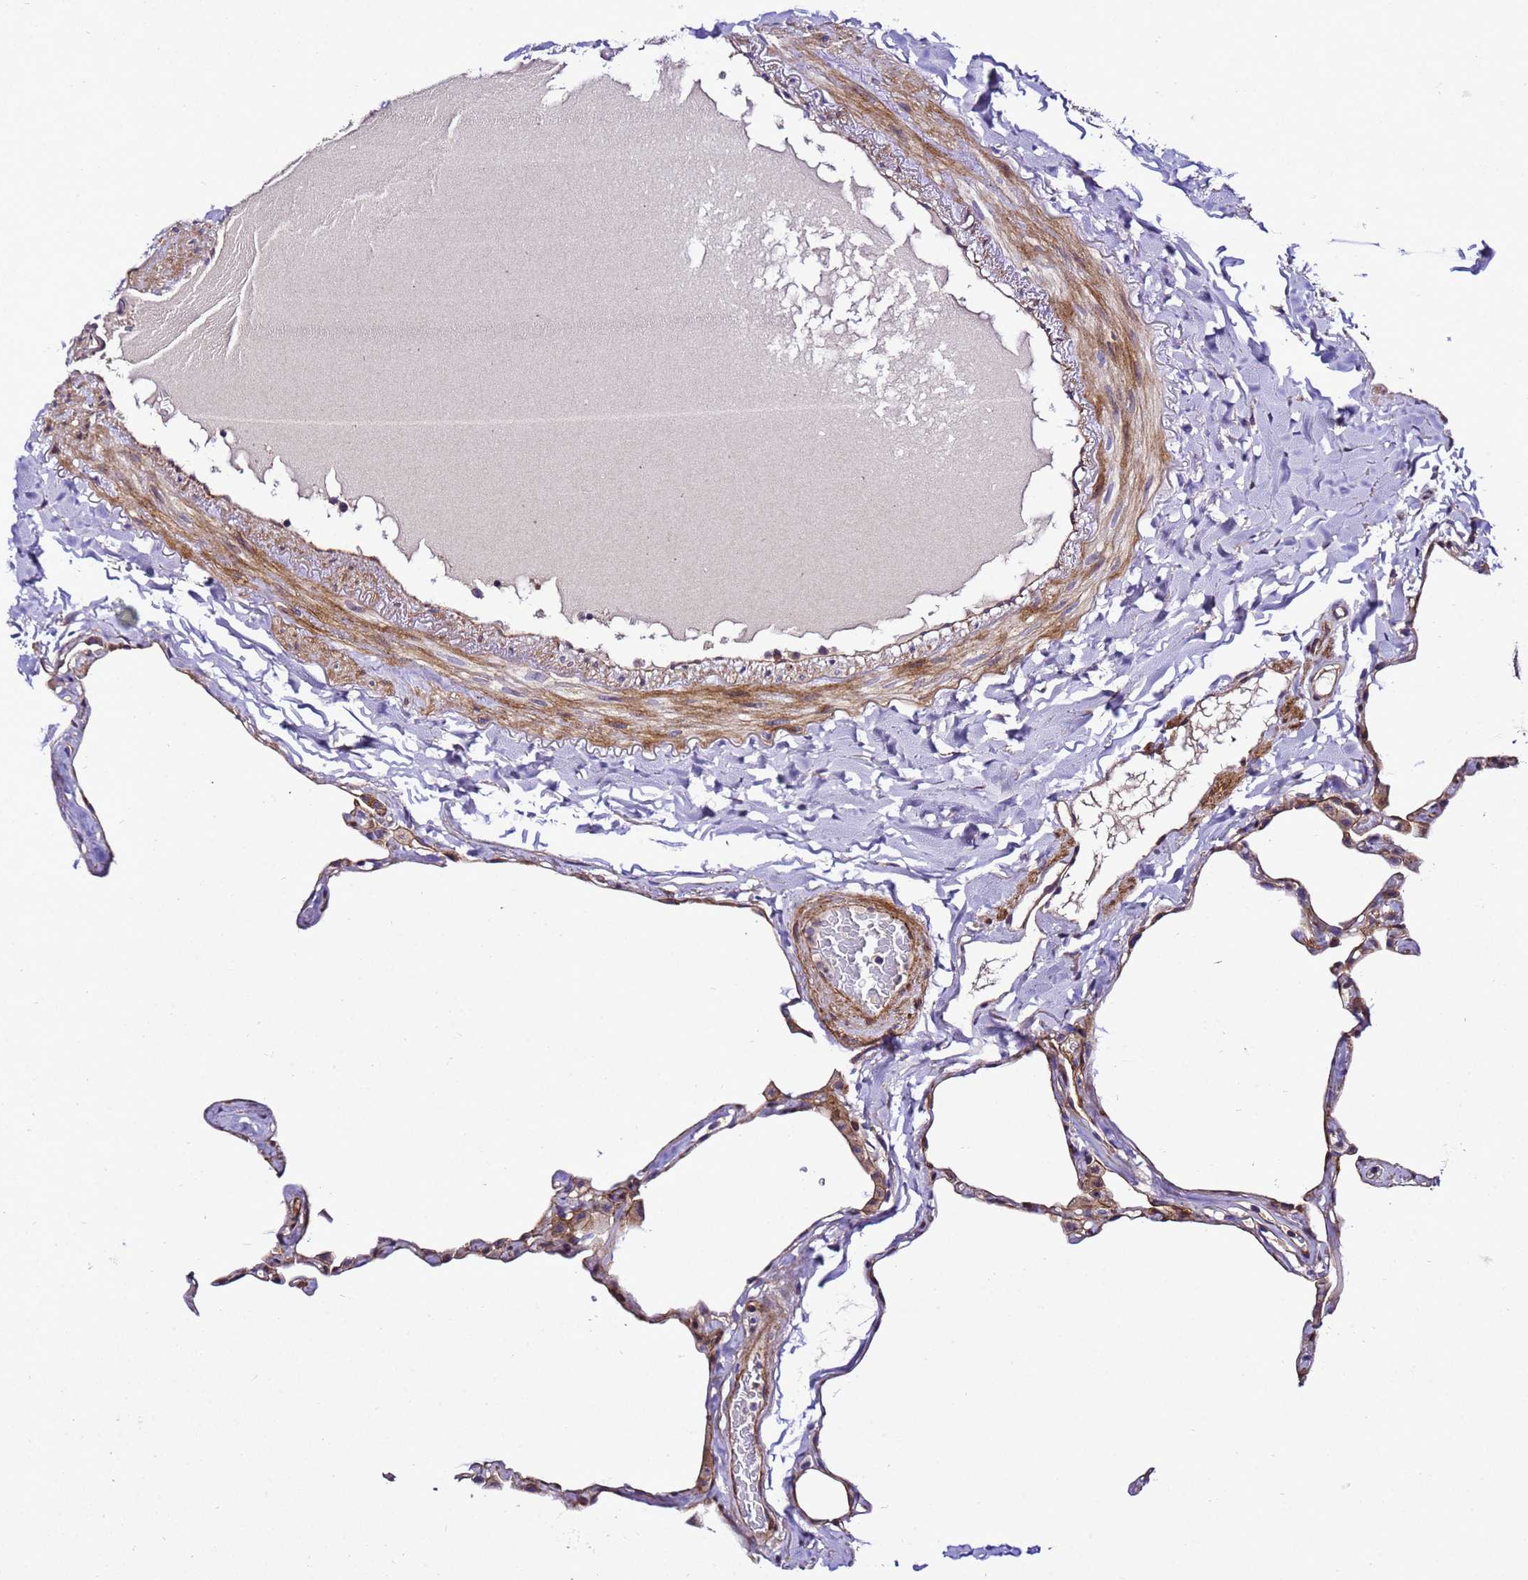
{"staining": {"intensity": "weak", "quantity": "25%-75%", "location": "cytoplasmic/membranous"}, "tissue": "lung", "cell_type": "Alveolar cells", "image_type": "normal", "snomed": [{"axis": "morphology", "description": "Normal tissue, NOS"}, {"axis": "topography", "description": "Lung"}], "caption": "The photomicrograph demonstrates staining of normal lung, revealing weak cytoplasmic/membranous protein staining (brown color) within alveolar cells. (DAB (3,3'-diaminobenzidine) IHC with brightfield microscopy, high magnification).", "gene": "ZNF417", "patient": {"sex": "male", "age": 65}}